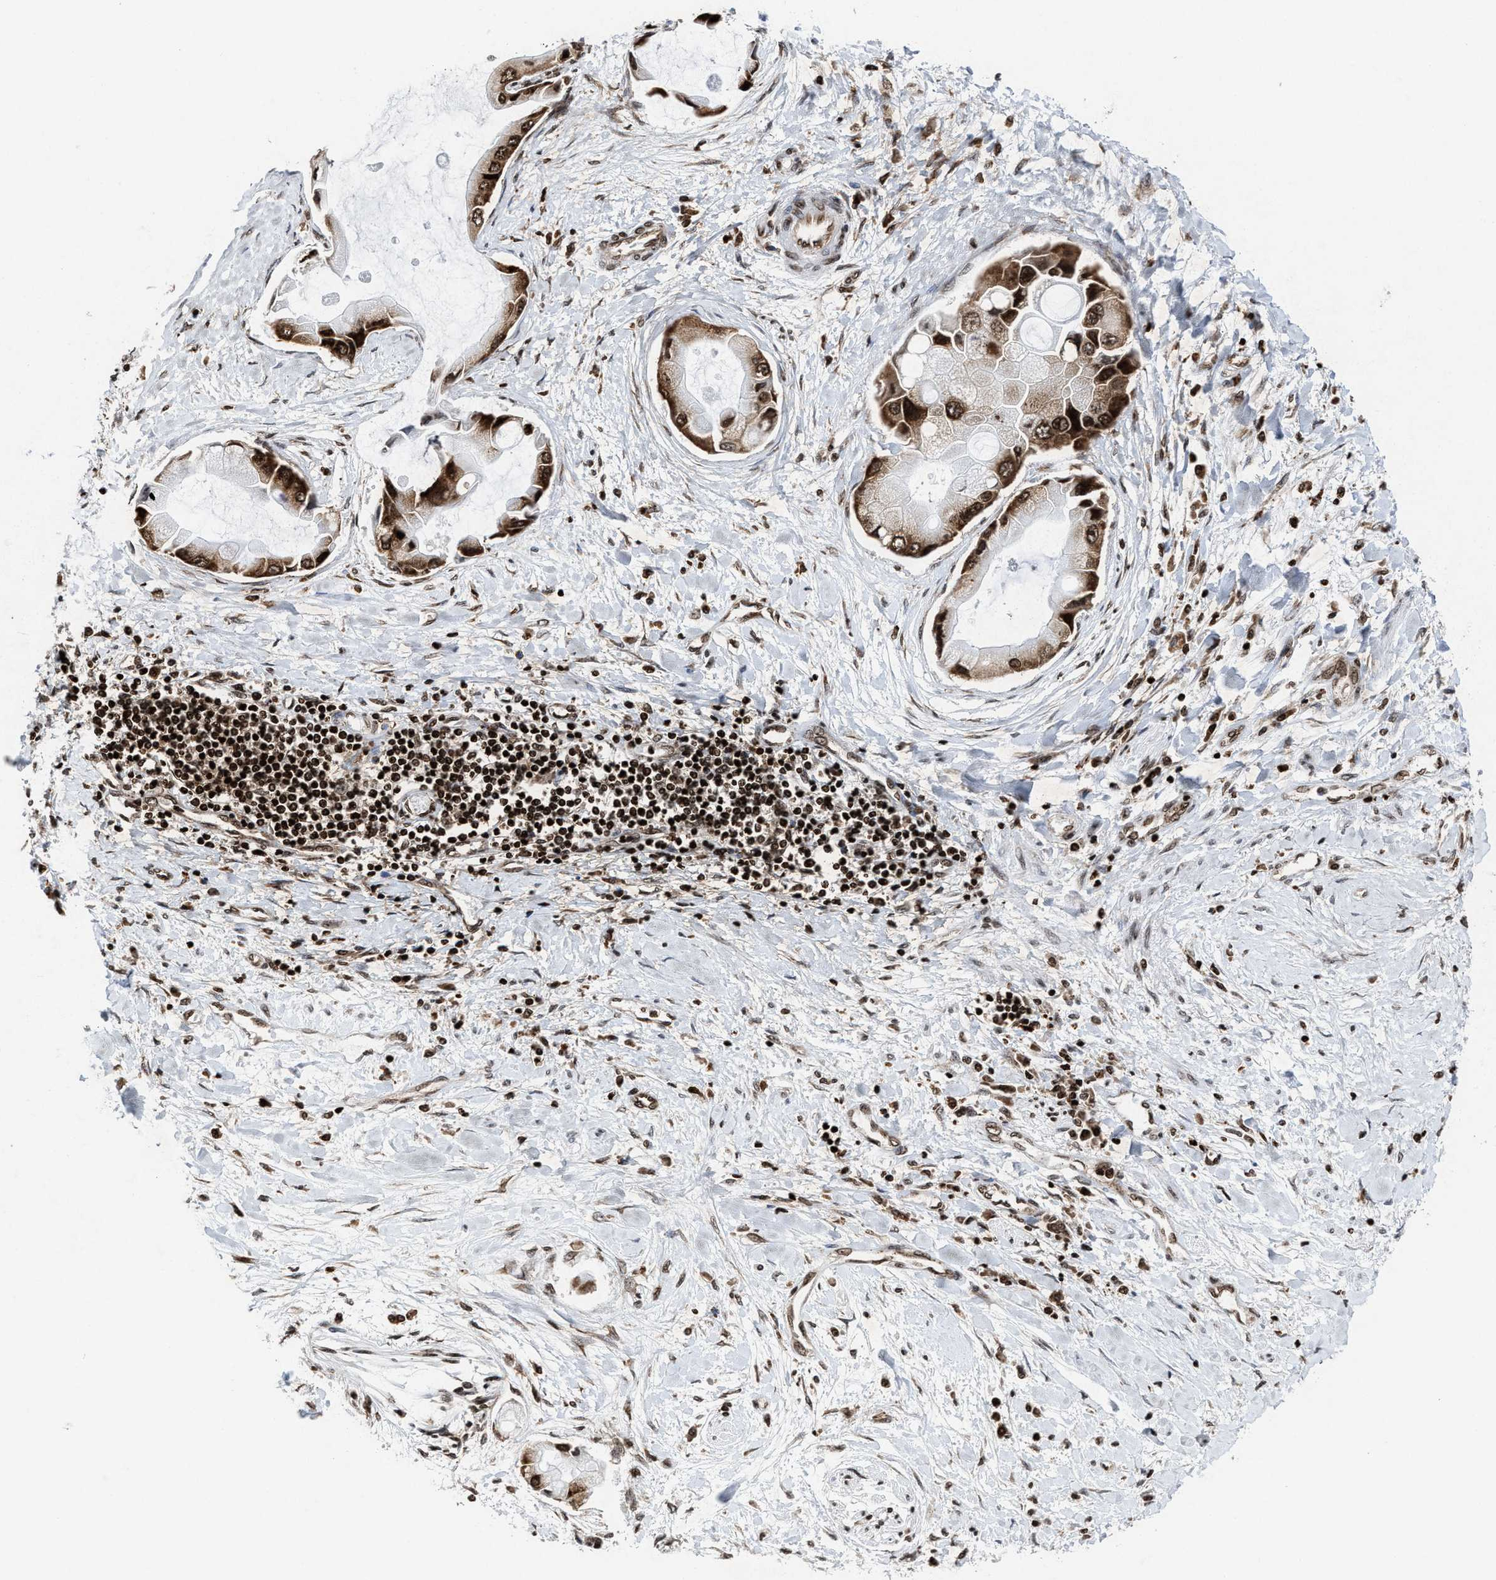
{"staining": {"intensity": "strong", "quantity": ">75%", "location": "cytoplasmic/membranous,nuclear"}, "tissue": "liver cancer", "cell_type": "Tumor cells", "image_type": "cancer", "snomed": [{"axis": "morphology", "description": "Cholangiocarcinoma"}, {"axis": "topography", "description": "Liver"}], "caption": "Protein analysis of liver cancer tissue demonstrates strong cytoplasmic/membranous and nuclear staining in about >75% of tumor cells.", "gene": "ALYREF", "patient": {"sex": "male", "age": 50}}